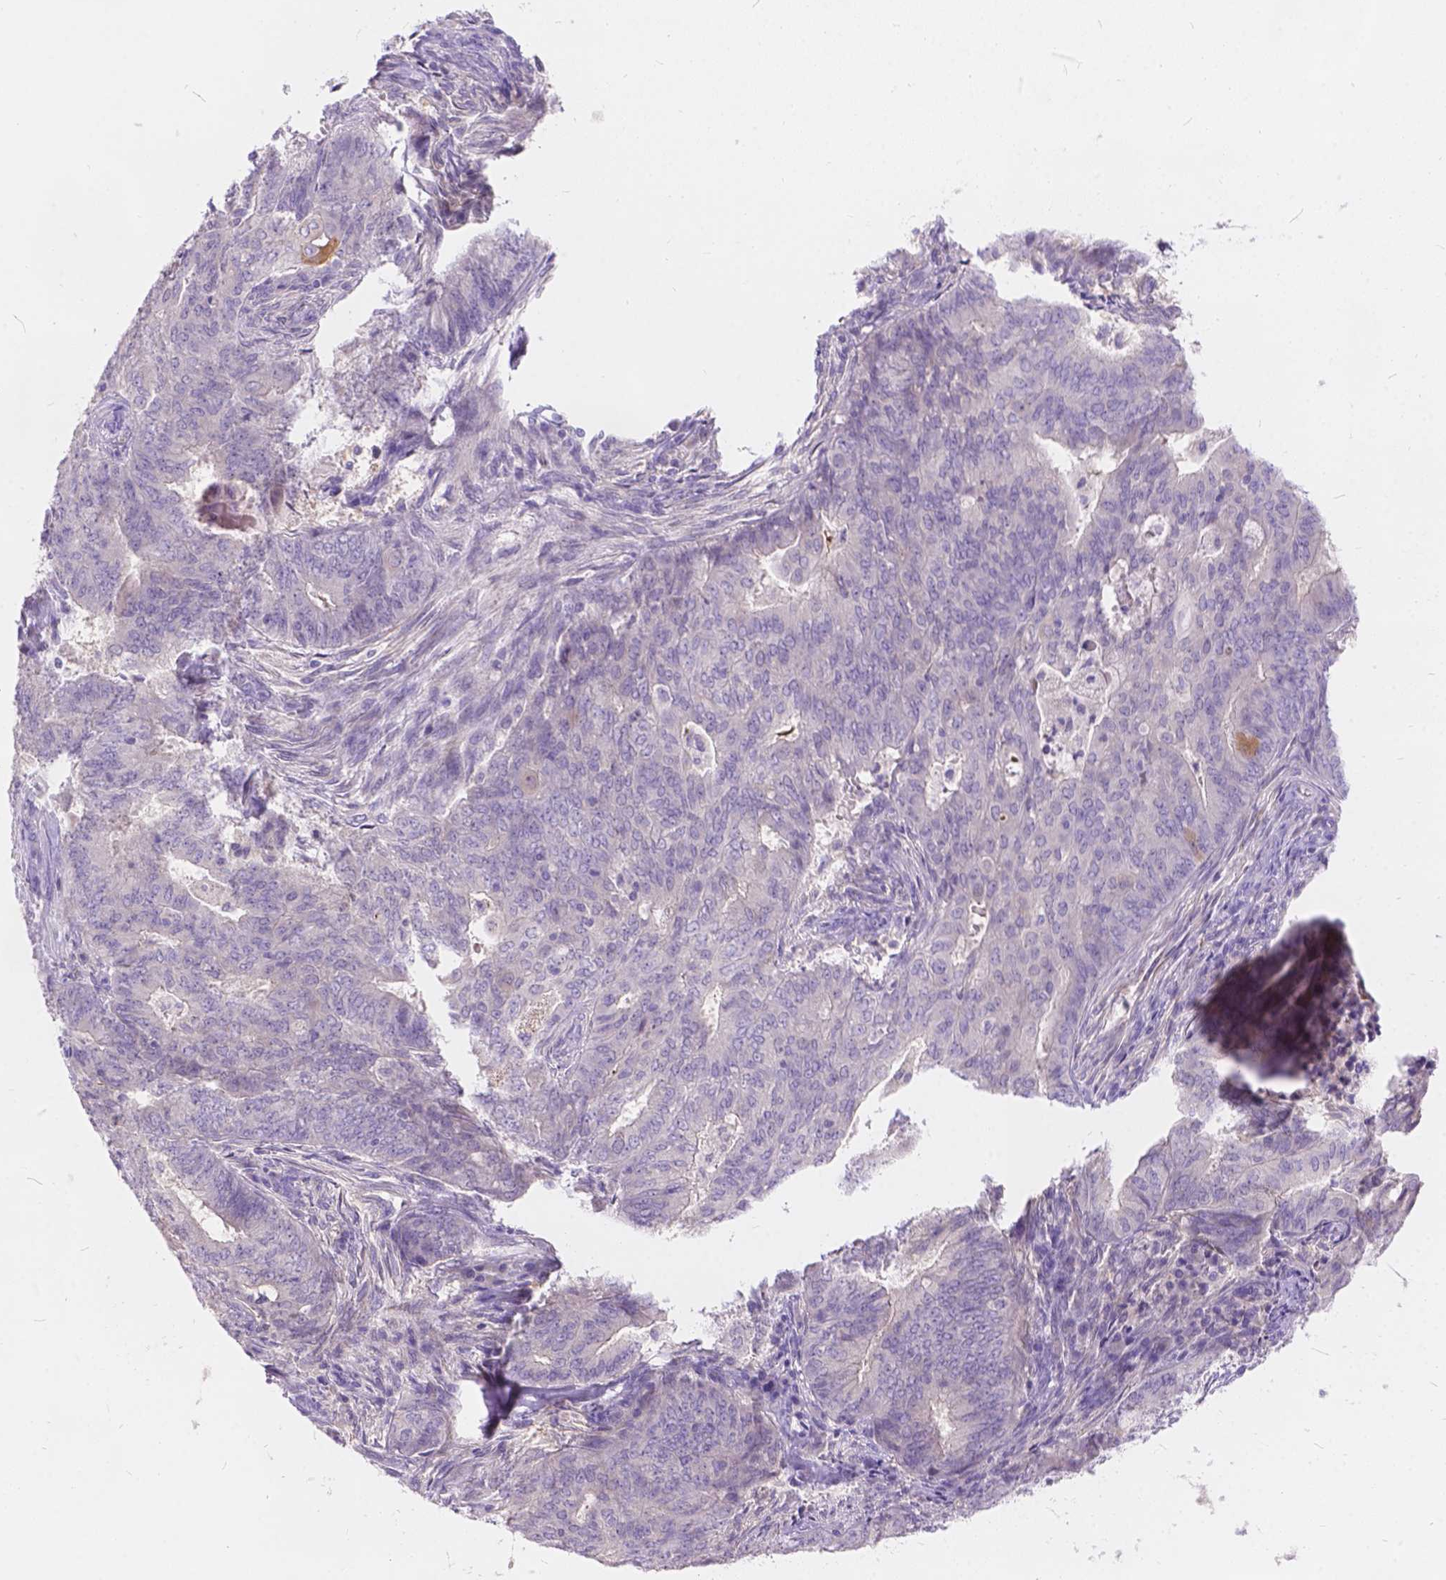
{"staining": {"intensity": "negative", "quantity": "none", "location": "none"}, "tissue": "endometrial cancer", "cell_type": "Tumor cells", "image_type": "cancer", "snomed": [{"axis": "morphology", "description": "Adenocarcinoma, NOS"}, {"axis": "topography", "description": "Endometrium"}], "caption": "The photomicrograph exhibits no staining of tumor cells in endometrial cancer.", "gene": "PEX11G", "patient": {"sex": "female", "age": 62}}